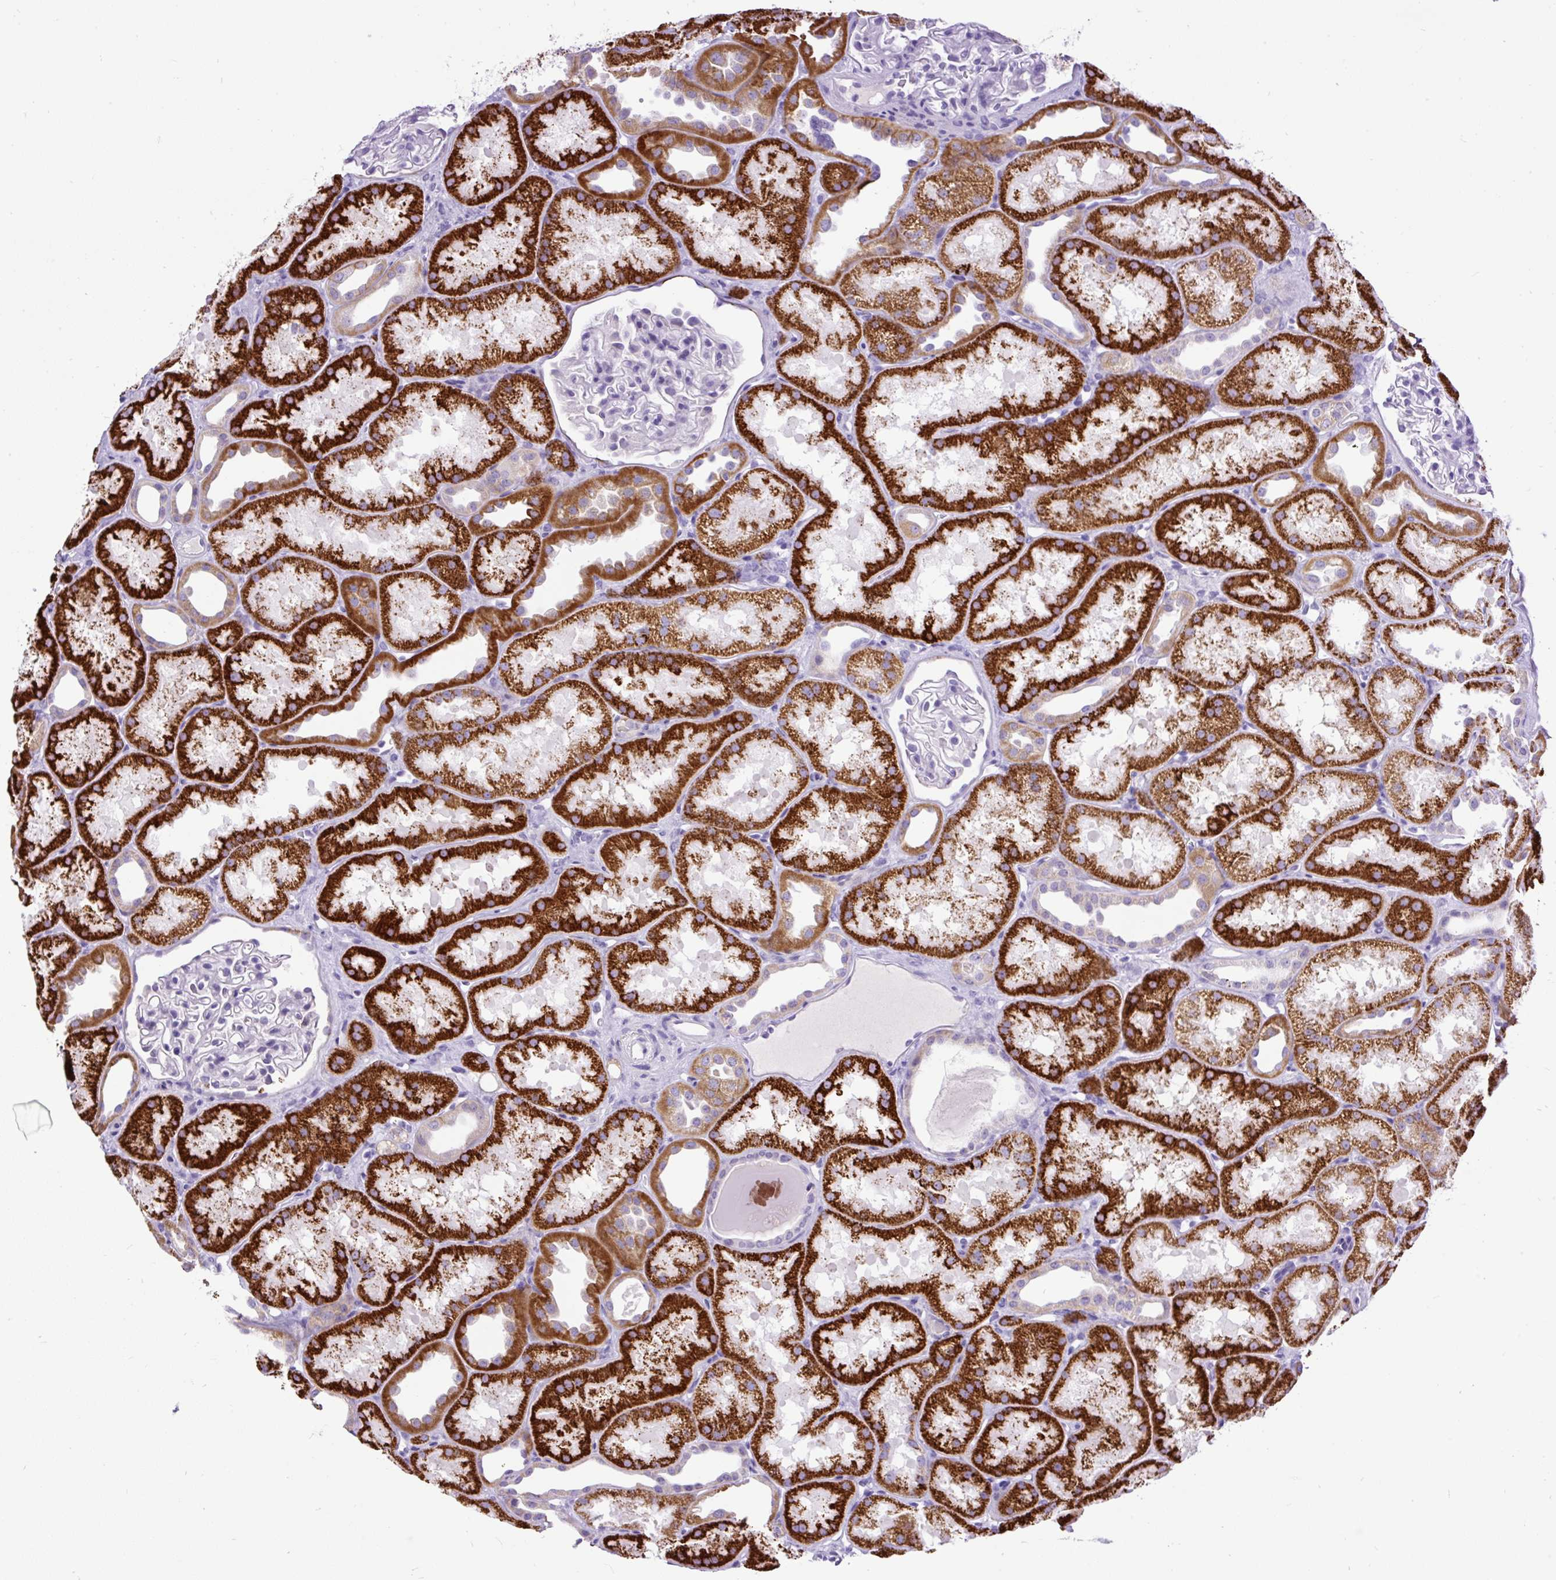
{"staining": {"intensity": "negative", "quantity": "none", "location": "none"}, "tissue": "kidney", "cell_type": "Cells in glomeruli", "image_type": "normal", "snomed": [{"axis": "morphology", "description": "Normal tissue, NOS"}, {"axis": "topography", "description": "Kidney"}], "caption": "Immunohistochemical staining of unremarkable kidney demonstrates no significant positivity in cells in glomeruli.", "gene": "ZNF256", "patient": {"sex": "male", "age": 61}}